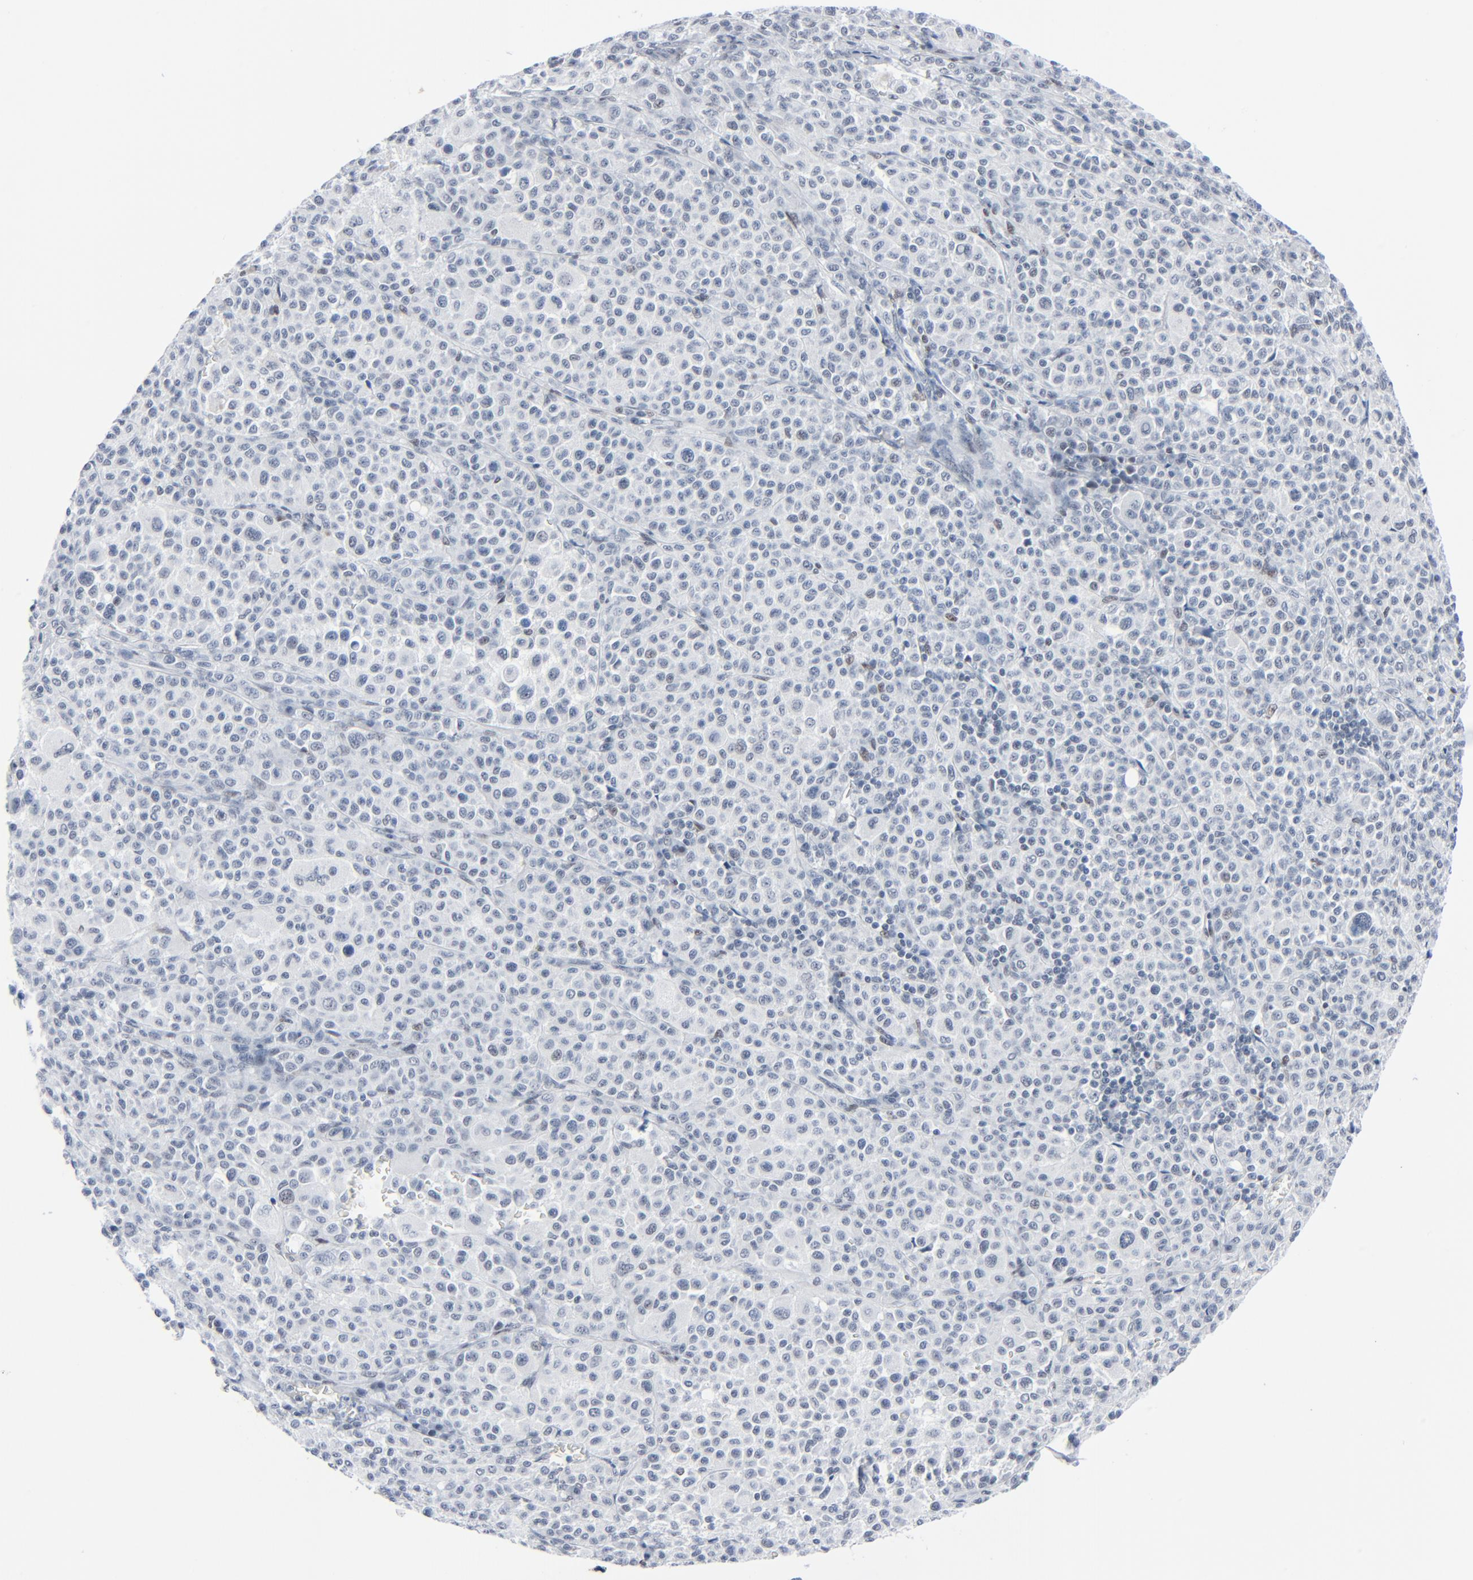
{"staining": {"intensity": "weak", "quantity": "<25%", "location": "nuclear"}, "tissue": "melanoma", "cell_type": "Tumor cells", "image_type": "cancer", "snomed": [{"axis": "morphology", "description": "Malignant melanoma, Metastatic site"}, {"axis": "topography", "description": "Skin"}], "caption": "Image shows no protein expression in tumor cells of malignant melanoma (metastatic site) tissue. The staining is performed using DAB (3,3'-diaminobenzidine) brown chromogen with nuclei counter-stained in using hematoxylin.", "gene": "SIRT1", "patient": {"sex": "female", "age": 74}}